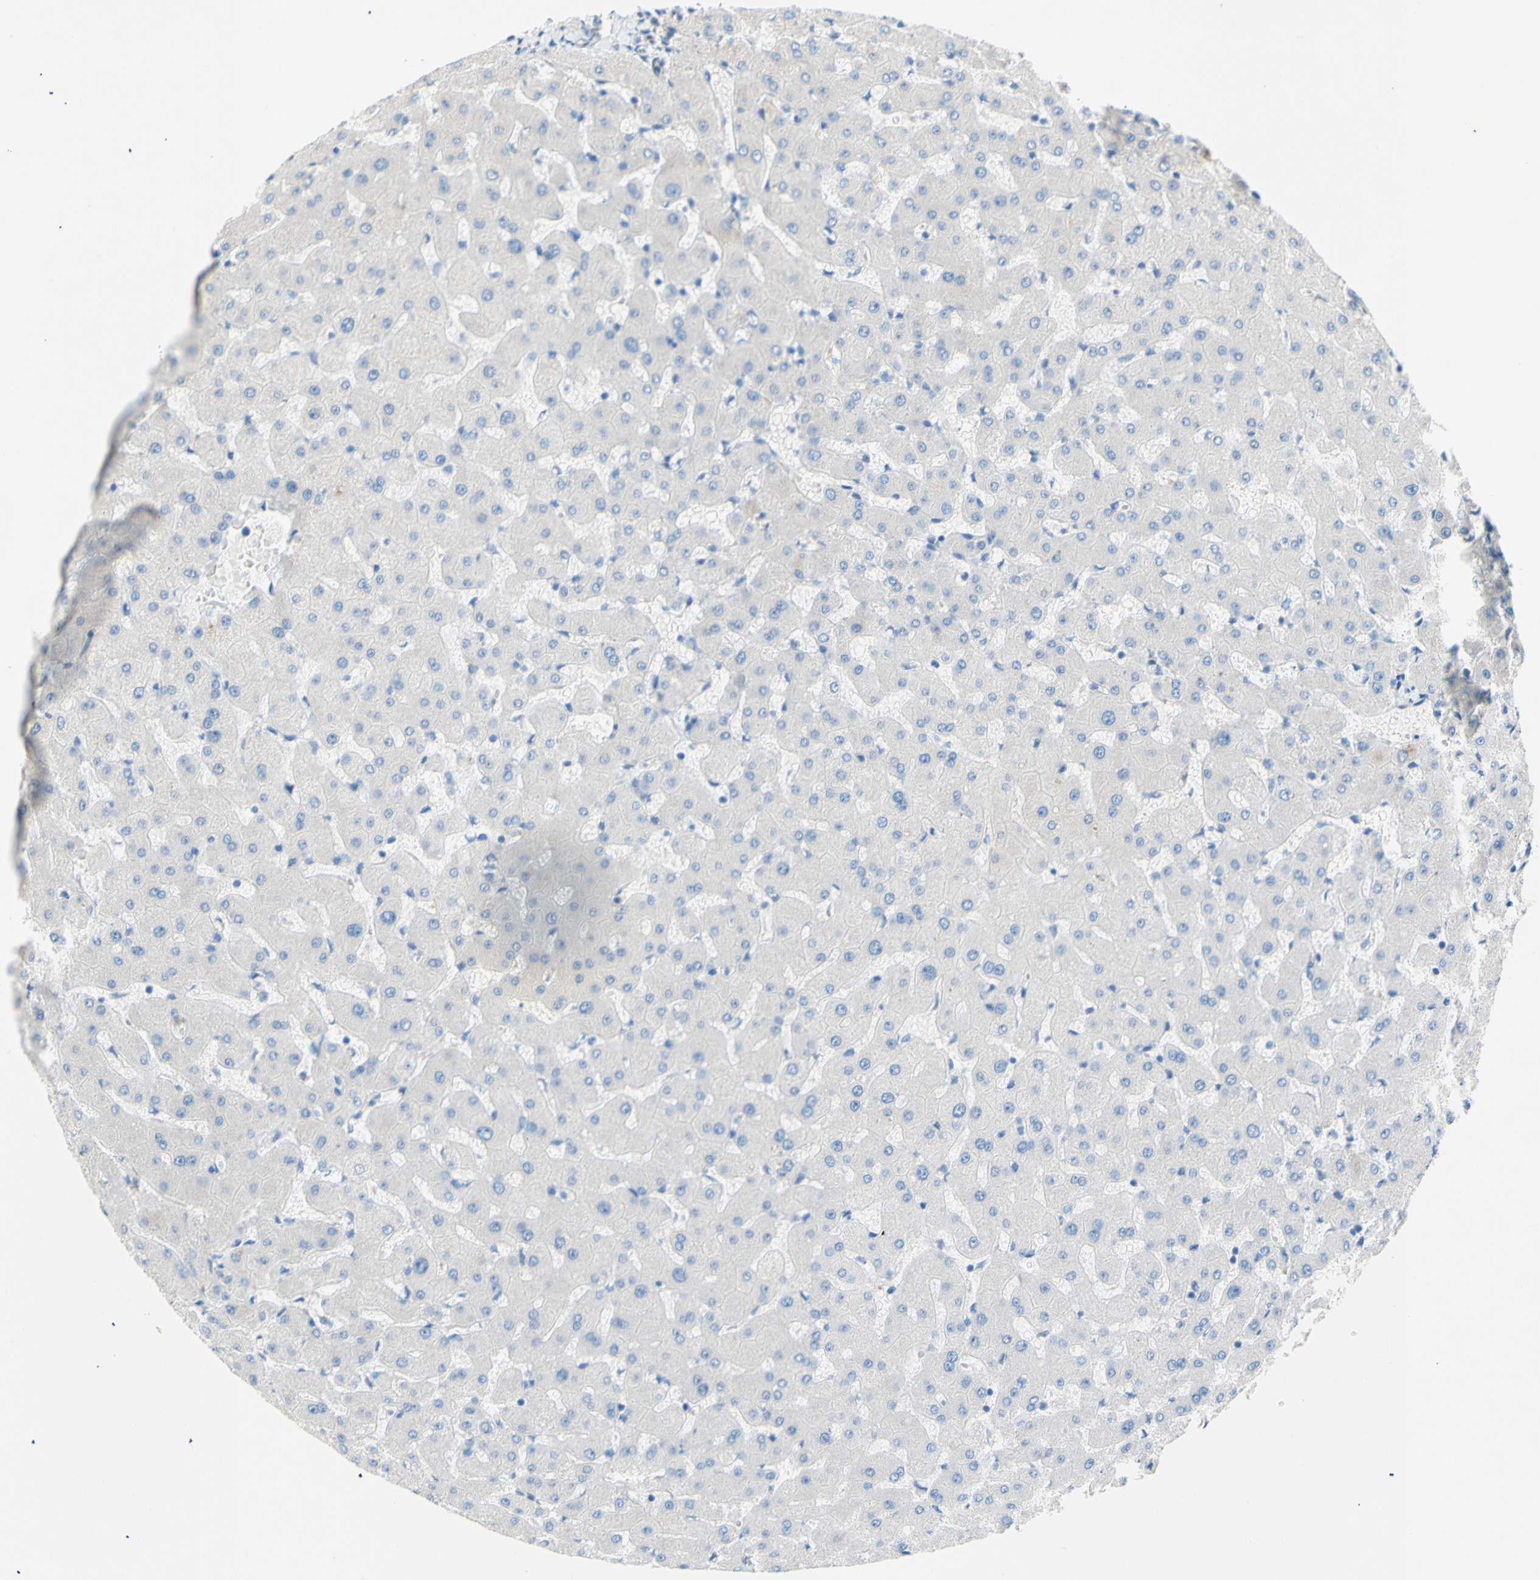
{"staining": {"intensity": "weak", "quantity": ">75%", "location": "cytoplasmic/membranous"}, "tissue": "liver", "cell_type": "Cholangiocytes", "image_type": "normal", "snomed": [{"axis": "morphology", "description": "Normal tissue, NOS"}, {"axis": "topography", "description": "Liver"}], "caption": "Weak cytoplasmic/membranous expression is seen in approximately >75% of cholangiocytes in unremarkable liver. Using DAB (3,3'-diaminobenzidine) (brown) and hematoxylin (blue) stains, captured at high magnification using brightfield microscopy.", "gene": "TMIGD2", "patient": {"sex": "female", "age": 63}}